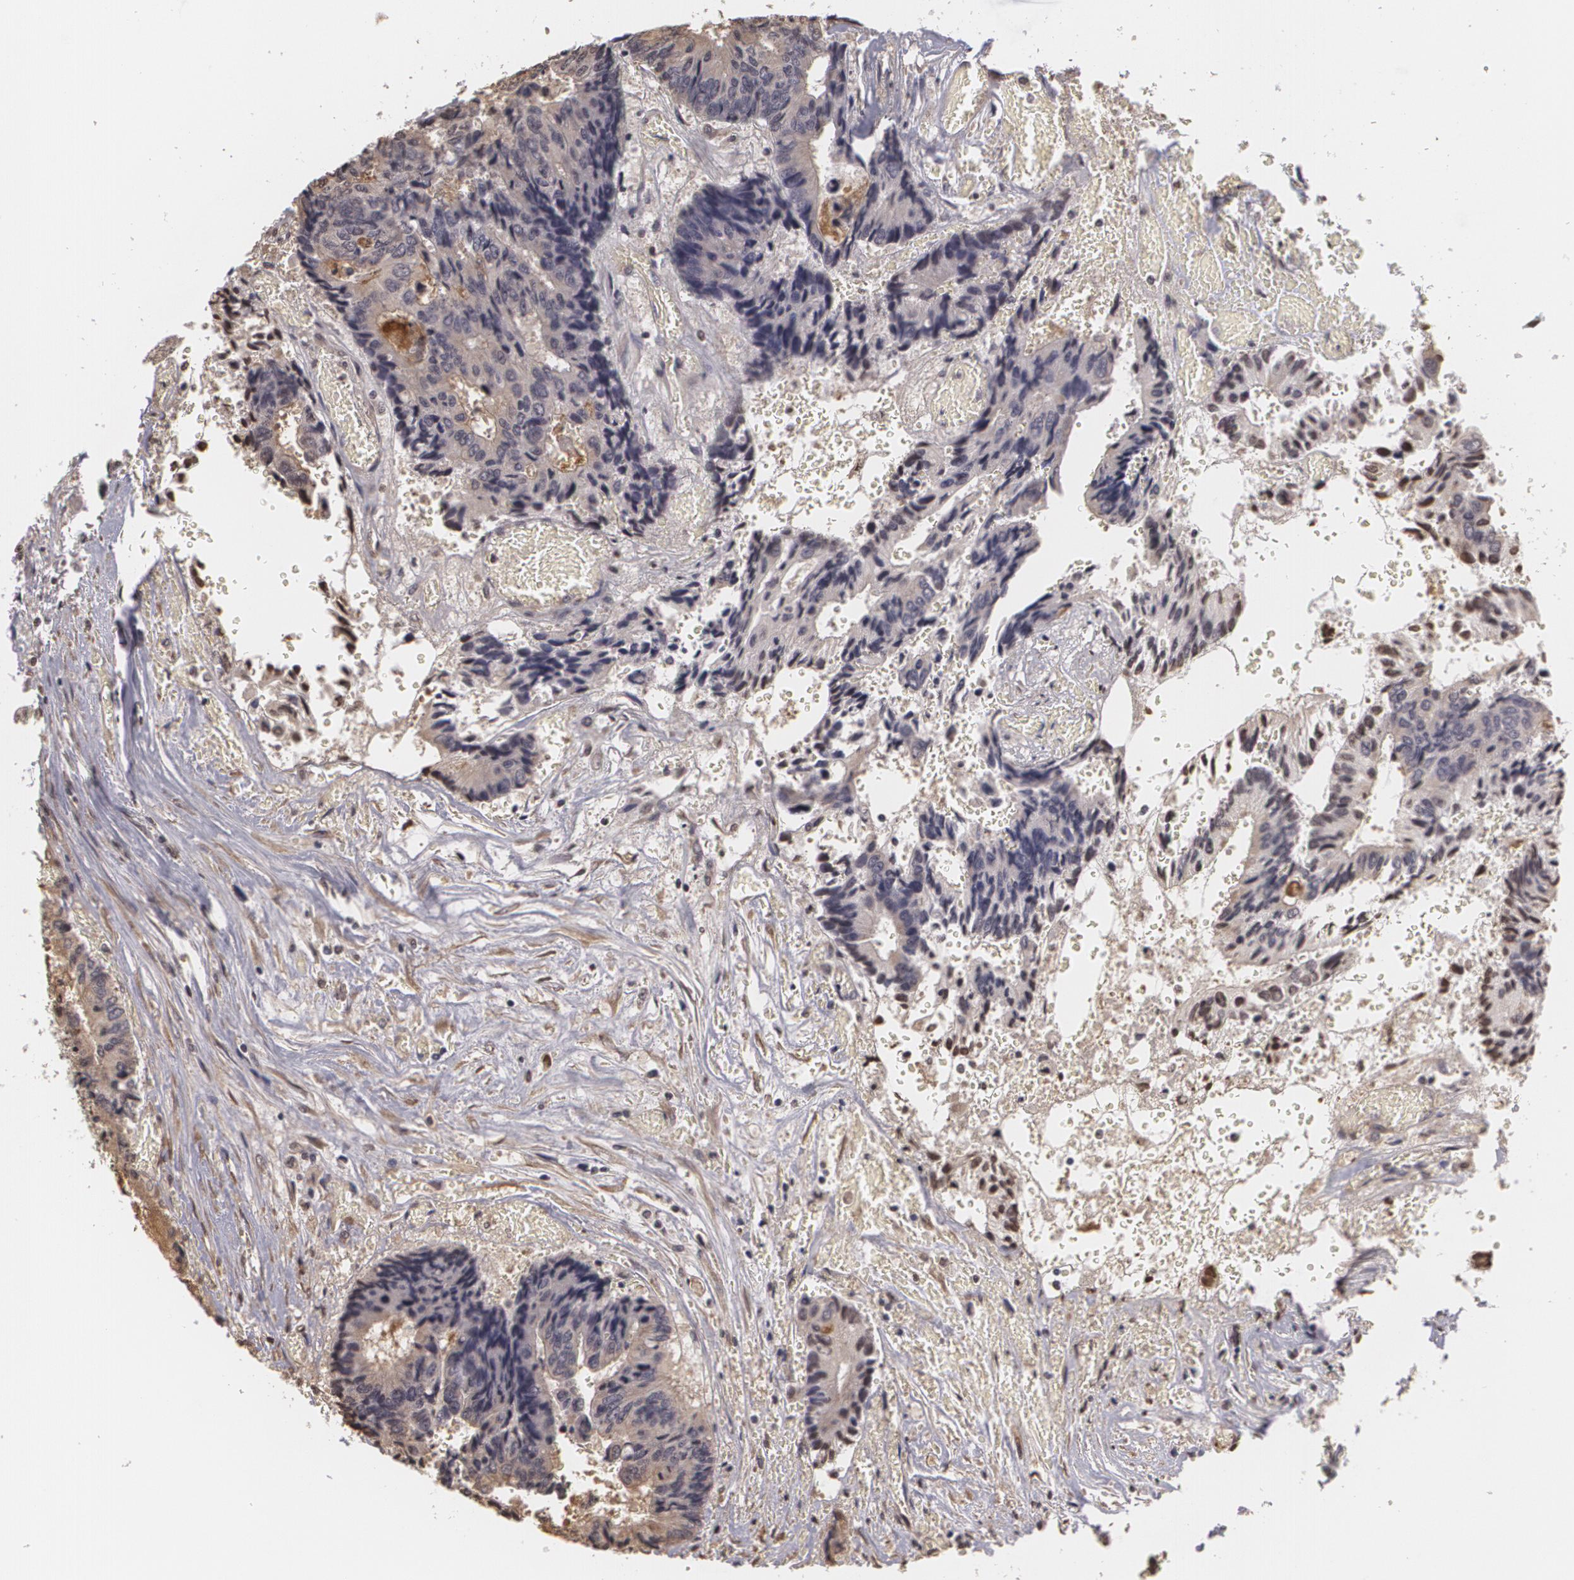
{"staining": {"intensity": "weak", "quantity": "<25%", "location": "cytoplasmic/membranous"}, "tissue": "colorectal cancer", "cell_type": "Tumor cells", "image_type": "cancer", "snomed": [{"axis": "morphology", "description": "Adenocarcinoma, NOS"}, {"axis": "topography", "description": "Rectum"}], "caption": "Immunohistochemistry image of human colorectal cancer stained for a protein (brown), which reveals no expression in tumor cells.", "gene": "MUC1", "patient": {"sex": "male", "age": 55}}